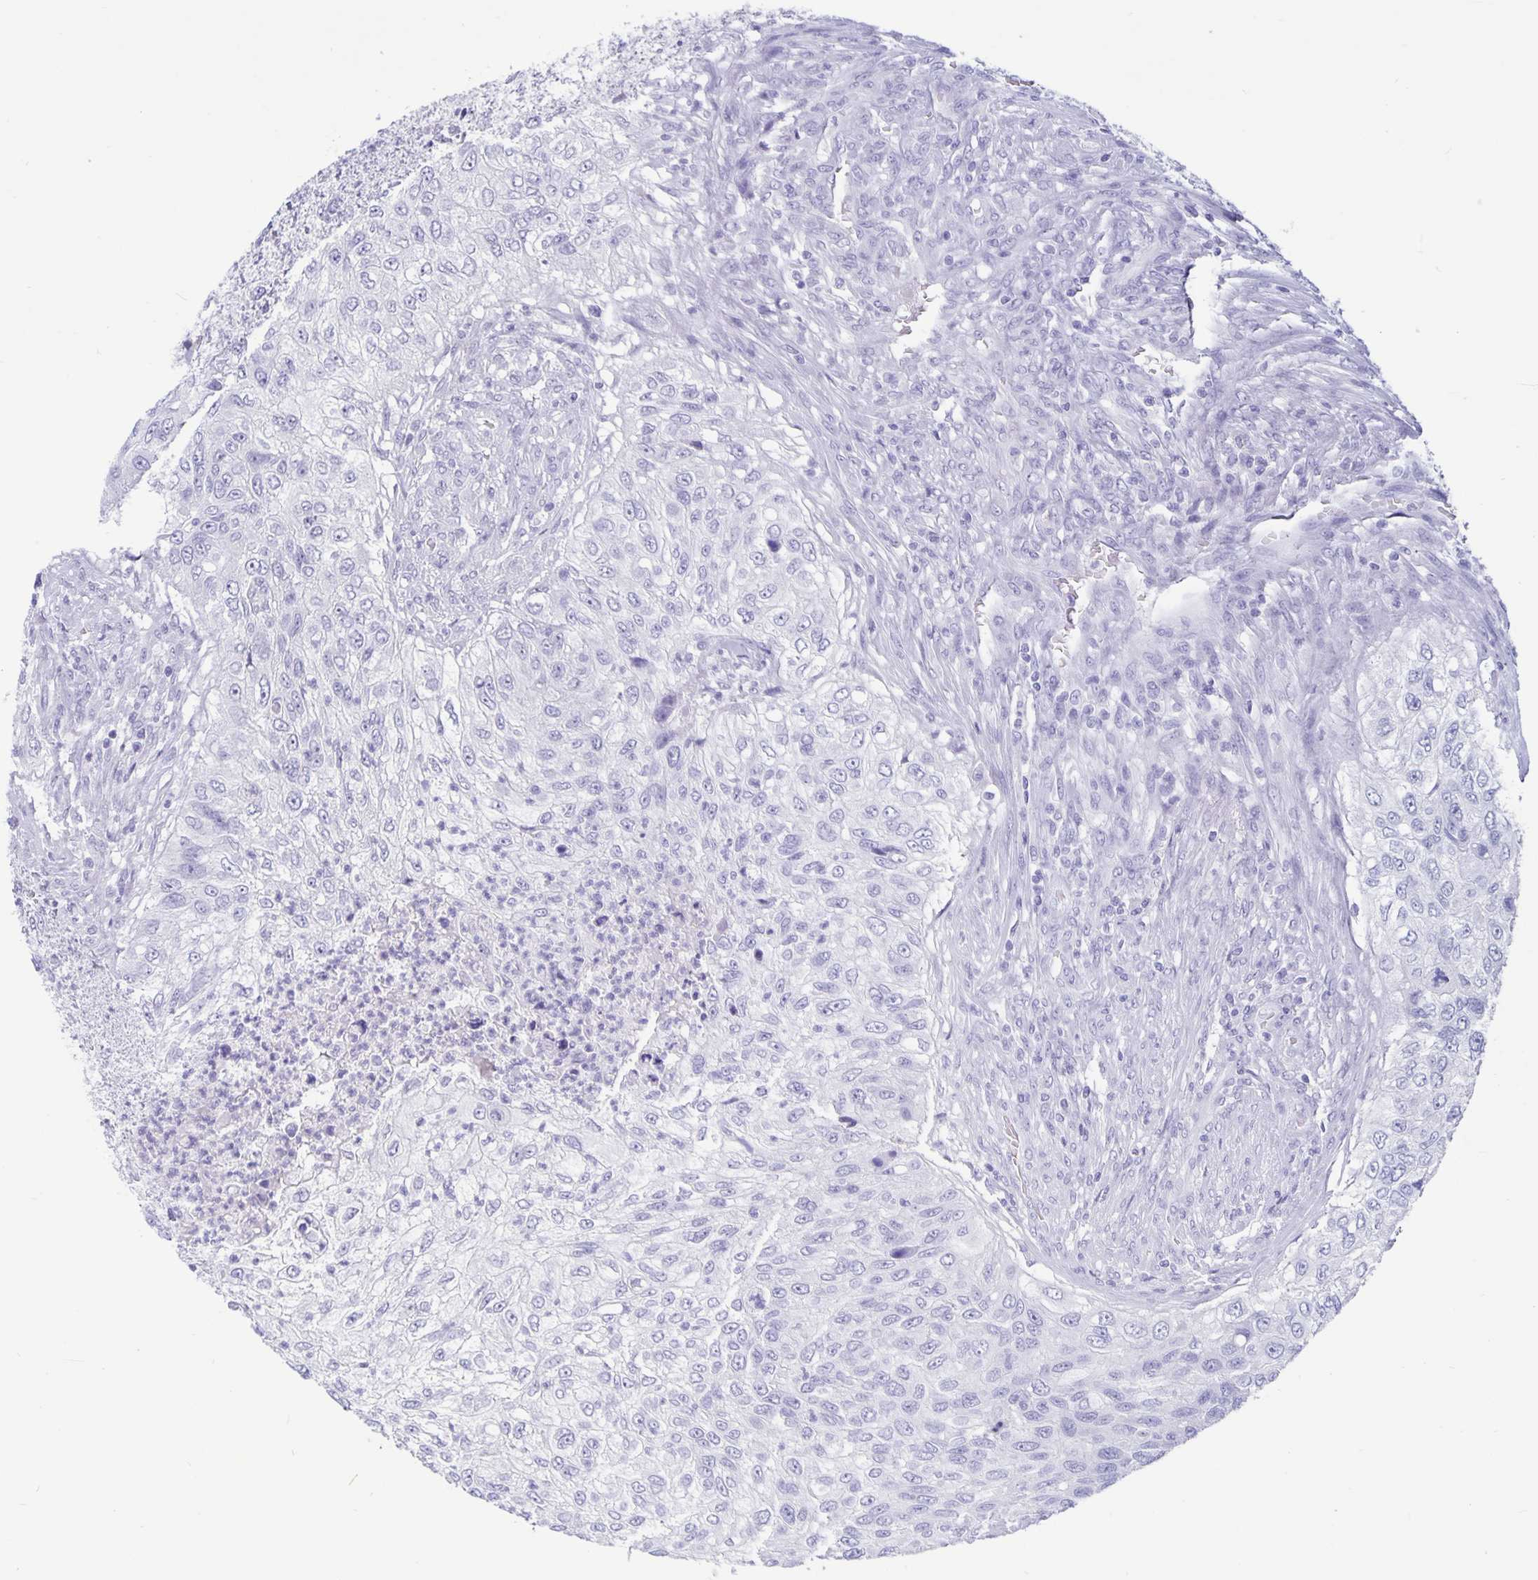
{"staining": {"intensity": "negative", "quantity": "none", "location": "none"}, "tissue": "urothelial cancer", "cell_type": "Tumor cells", "image_type": "cancer", "snomed": [{"axis": "morphology", "description": "Urothelial carcinoma, High grade"}, {"axis": "topography", "description": "Urinary bladder"}], "caption": "Immunohistochemistry (IHC) histopathology image of neoplastic tissue: high-grade urothelial carcinoma stained with DAB (3,3'-diaminobenzidine) demonstrates no significant protein staining in tumor cells.", "gene": "BPIFA3", "patient": {"sex": "female", "age": 60}}